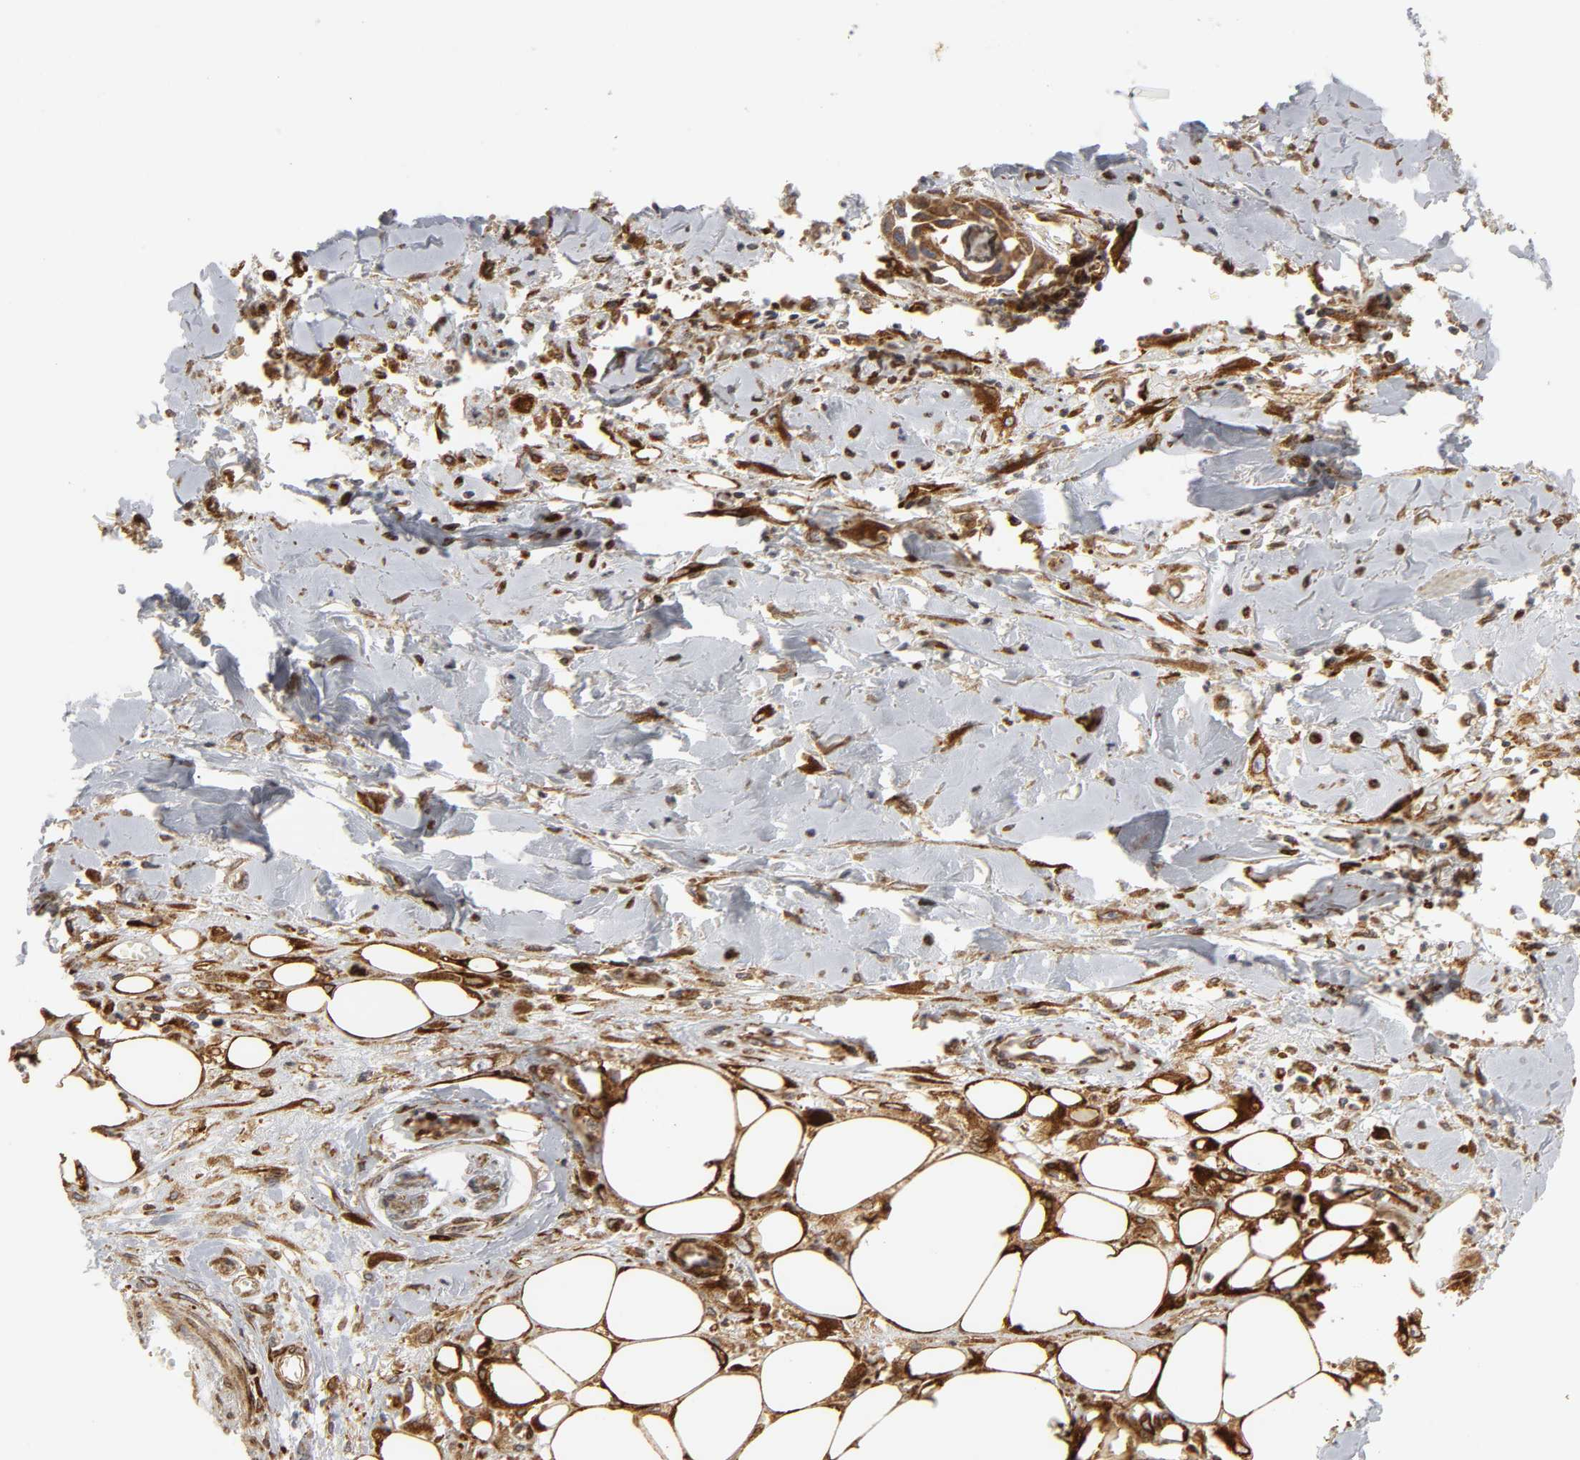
{"staining": {"intensity": "moderate", "quantity": ">75%", "location": "cytoplasmic/membranous"}, "tissue": "skin cancer", "cell_type": "Tumor cells", "image_type": "cancer", "snomed": [{"axis": "morphology", "description": "Squamous cell carcinoma, NOS"}, {"axis": "topography", "description": "Skin"}, {"axis": "topography", "description": "Anal"}], "caption": "Tumor cells reveal moderate cytoplasmic/membranous positivity in approximately >75% of cells in skin cancer.", "gene": "POR", "patient": {"sex": "female", "age": 55}}